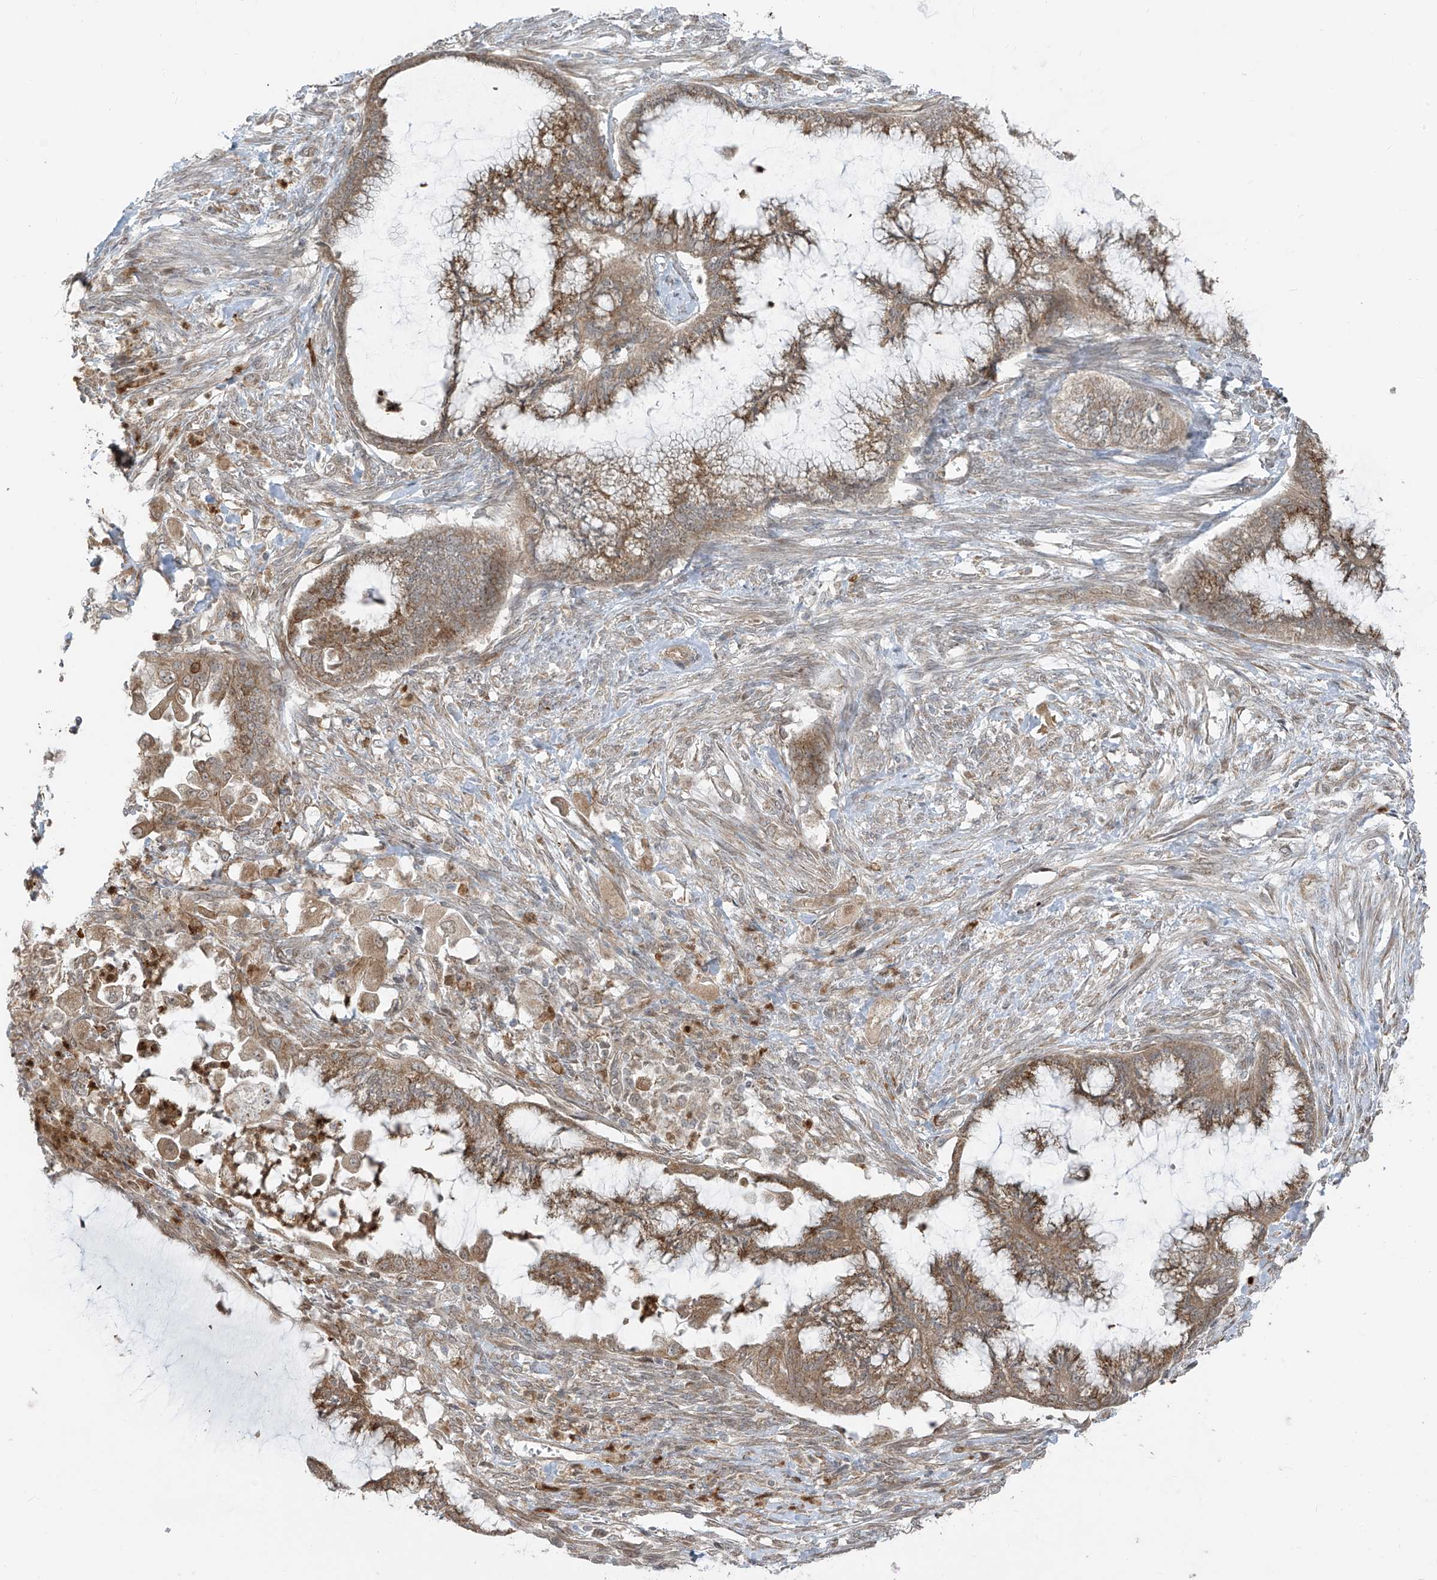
{"staining": {"intensity": "moderate", "quantity": ">75%", "location": "cytoplasmic/membranous"}, "tissue": "endometrial cancer", "cell_type": "Tumor cells", "image_type": "cancer", "snomed": [{"axis": "morphology", "description": "Adenocarcinoma, NOS"}, {"axis": "topography", "description": "Endometrium"}], "caption": "Immunohistochemistry (IHC) of endometrial adenocarcinoma shows medium levels of moderate cytoplasmic/membranous staining in about >75% of tumor cells. (DAB = brown stain, brightfield microscopy at high magnification).", "gene": "PDE11A", "patient": {"sex": "female", "age": 86}}